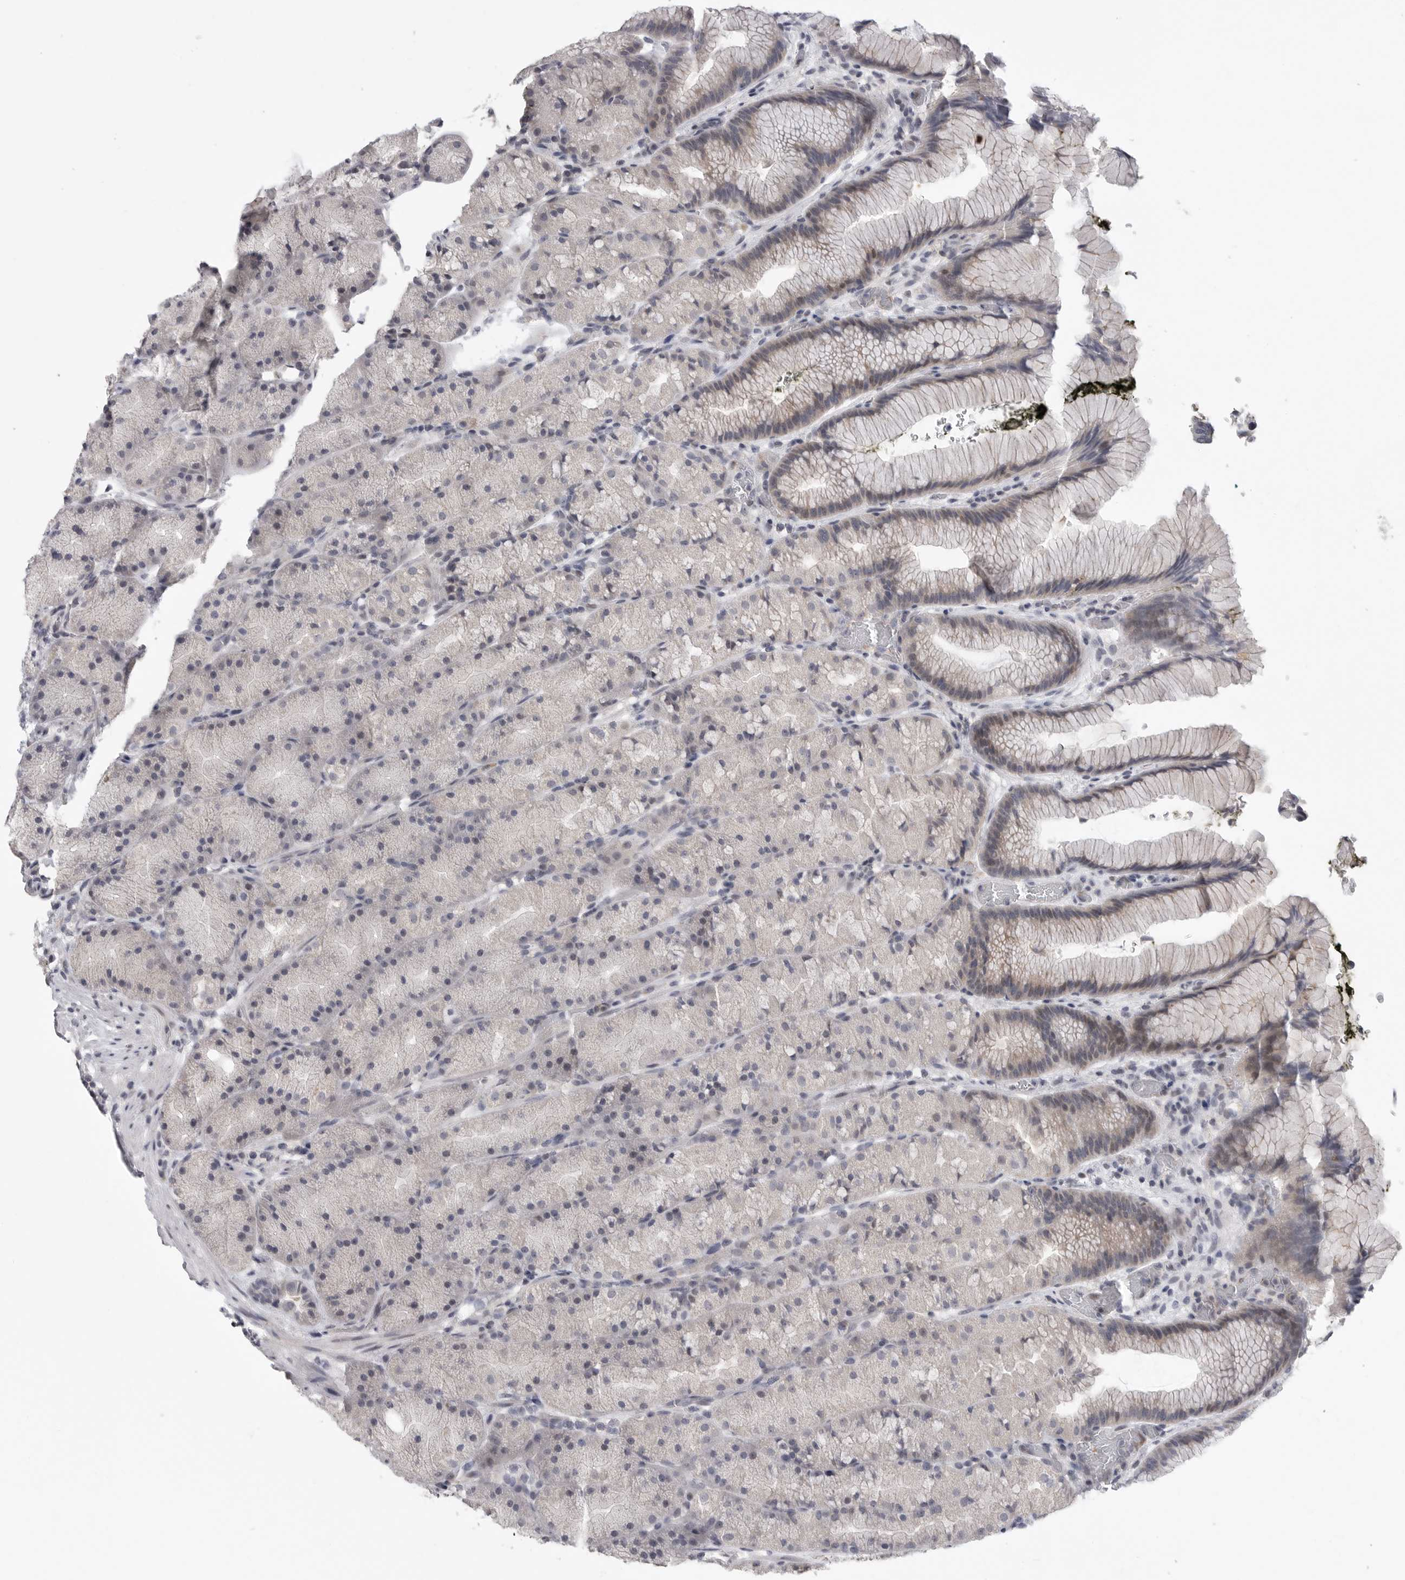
{"staining": {"intensity": "weak", "quantity": "25%-75%", "location": "cytoplasmic/membranous,nuclear"}, "tissue": "stomach", "cell_type": "Glandular cells", "image_type": "normal", "snomed": [{"axis": "morphology", "description": "Normal tissue, NOS"}, {"axis": "topography", "description": "Stomach, upper"}, {"axis": "topography", "description": "Stomach"}], "caption": "Immunohistochemical staining of normal stomach shows 25%-75% levels of weak cytoplasmic/membranous,nuclear protein staining in about 25%-75% of glandular cells. The staining was performed using DAB (3,3'-diaminobenzidine) to visualize the protein expression in brown, while the nuclei were stained in blue with hematoxylin (Magnification: 20x).", "gene": "FBXO43", "patient": {"sex": "male", "age": 48}}